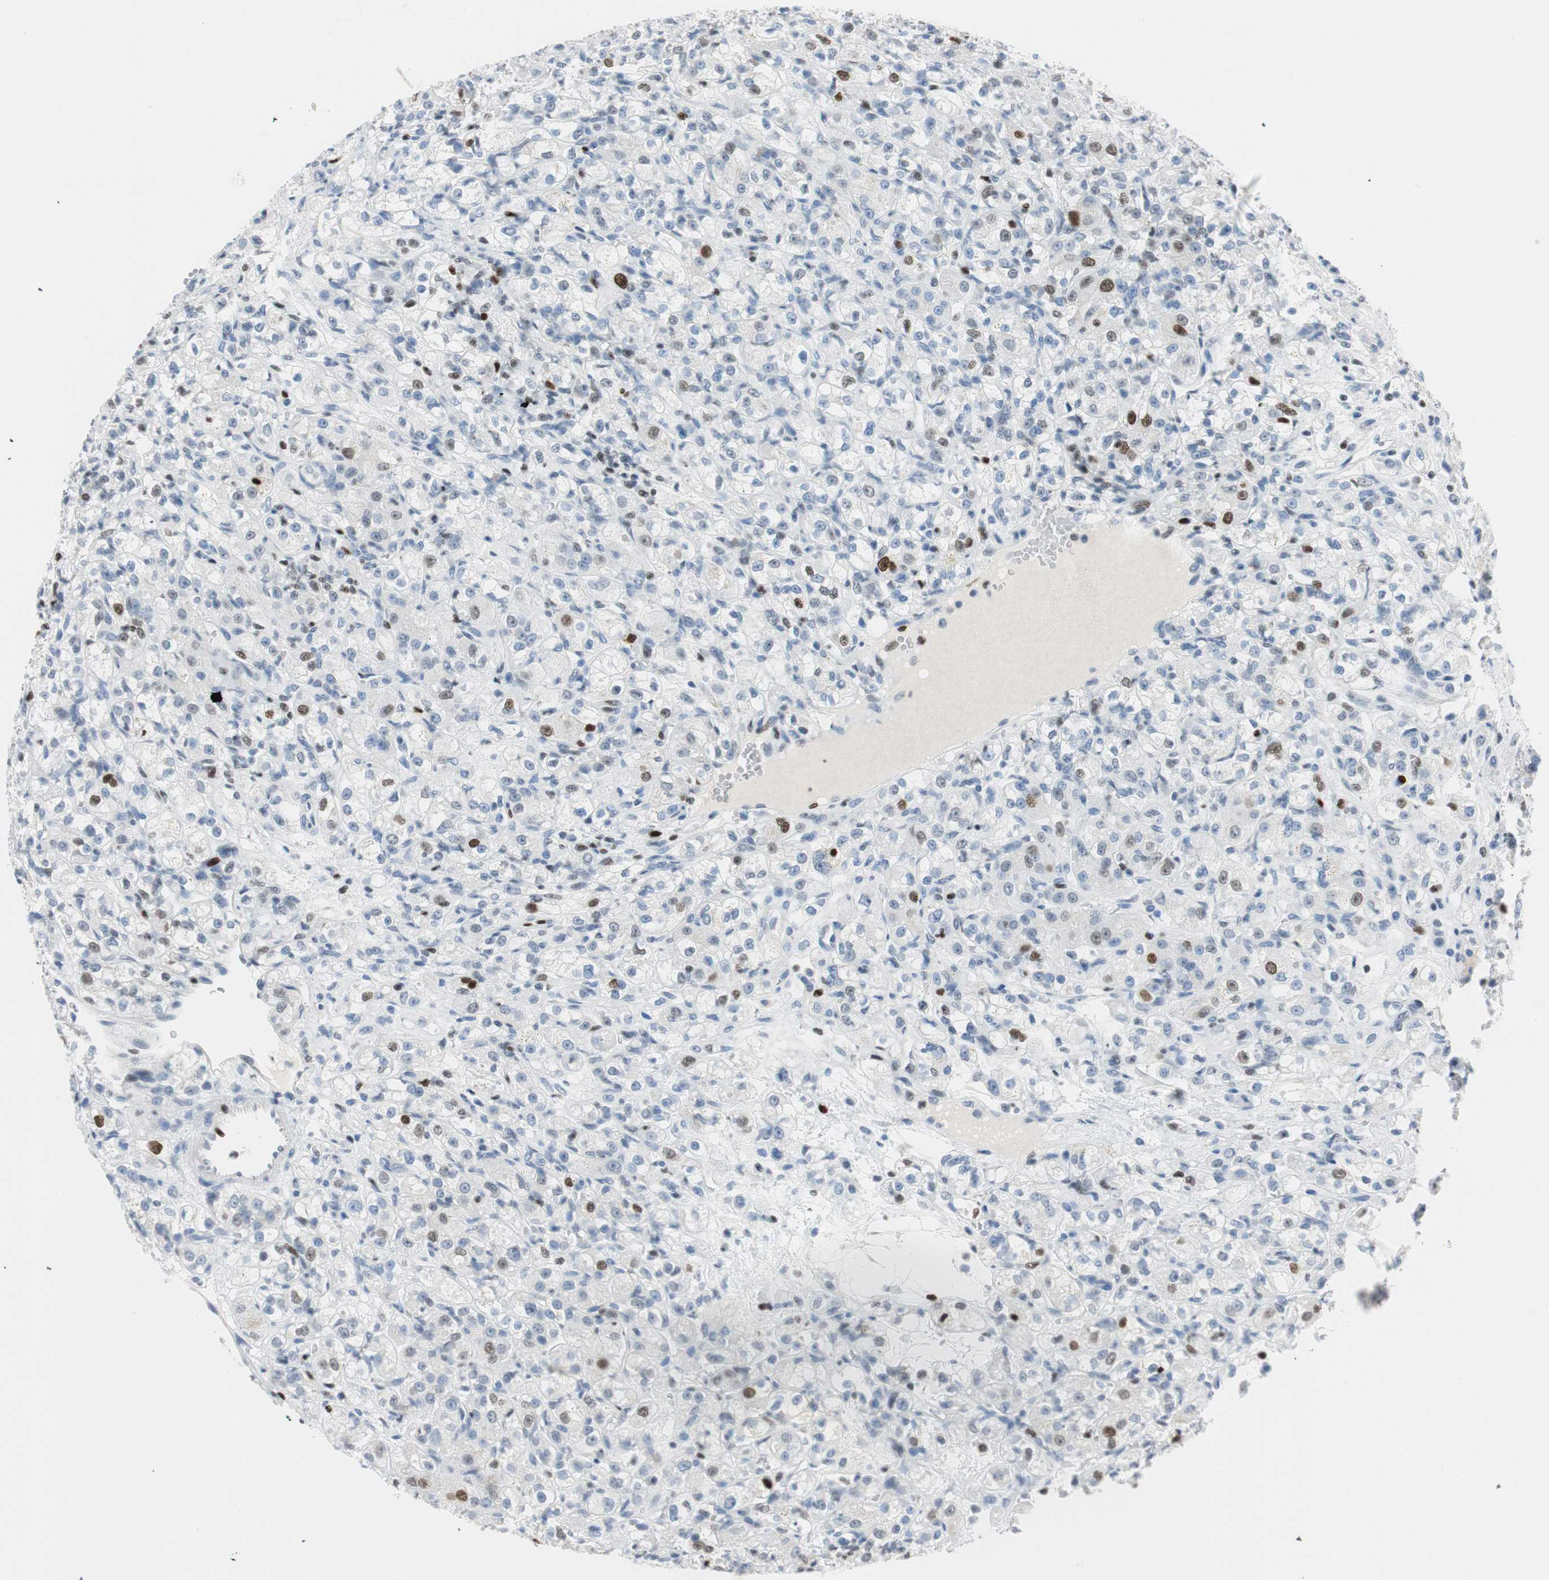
{"staining": {"intensity": "moderate", "quantity": "<25%", "location": "nuclear"}, "tissue": "renal cancer", "cell_type": "Tumor cells", "image_type": "cancer", "snomed": [{"axis": "morphology", "description": "Normal tissue, NOS"}, {"axis": "morphology", "description": "Adenocarcinoma, NOS"}, {"axis": "topography", "description": "Kidney"}], "caption": "Immunohistochemistry (IHC) photomicrograph of neoplastic tissue: human renal cancer stained using immunohistochemistry exhibits low levels of moderate protein expression localized specifically in the nuclear of tumor cells, appearing as a nuclear brown color.", "gene": "EZH2", "patient": {"sex": "male", "age": 61}}